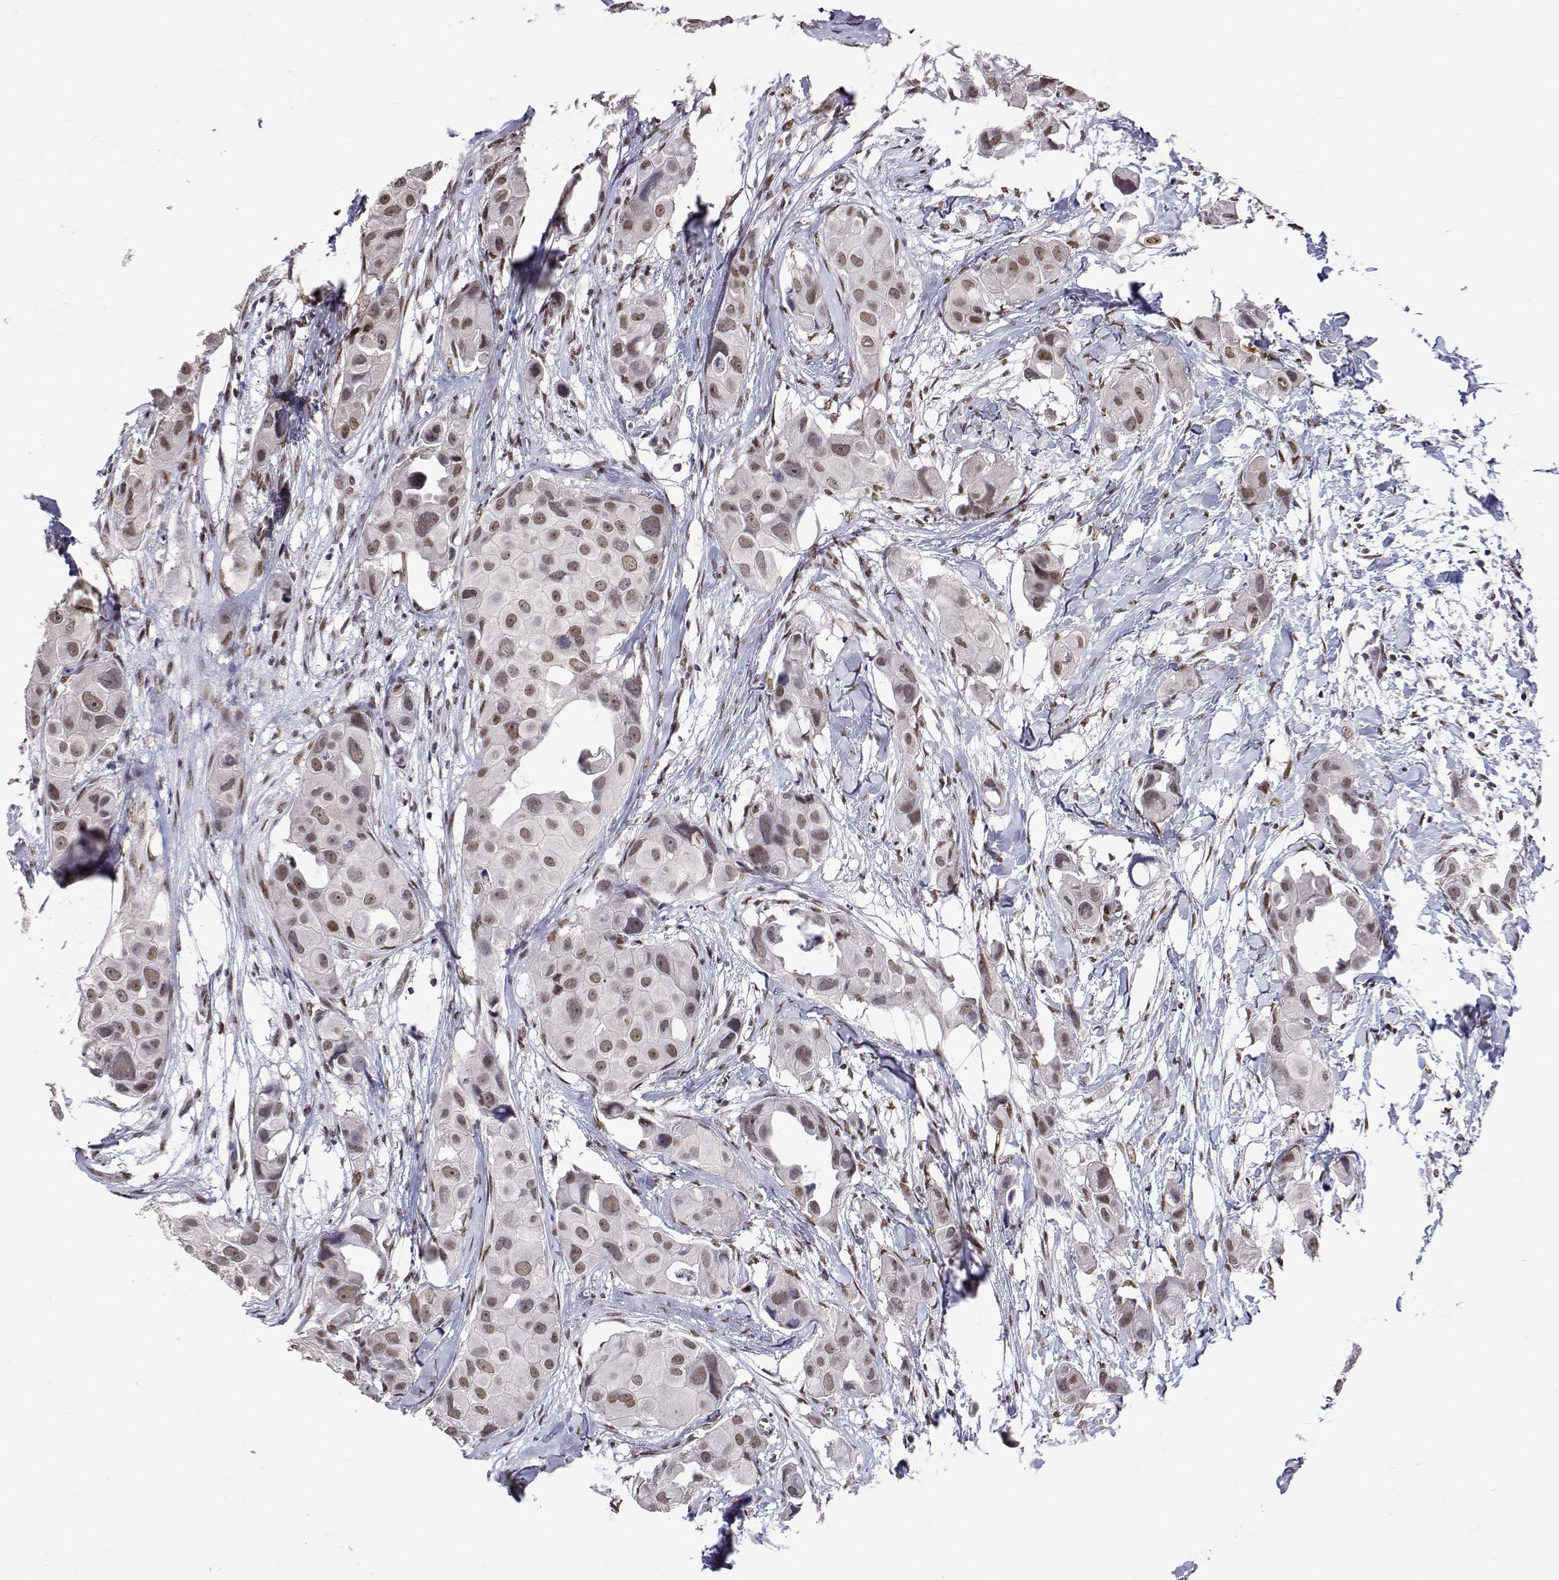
{"staining": {"intensity": "moderate", "quantity": ">75%", "location": "nuclear"}, "tissue": "breast cancer", "cell_type": "Tumor cells", "image_type": "cancer", "snomed": [{"axis": "morphology", "description": "Duct carcinoma"}, {"axis": "topography", "description": "Breast"}], "caption": "Moderate nuclear expression for a protein is seen in about >75% of tumor cells of breast cancer using IHC.", "gene": "HNRNPA0", "patient": {"sex": "female", "age": 38}}